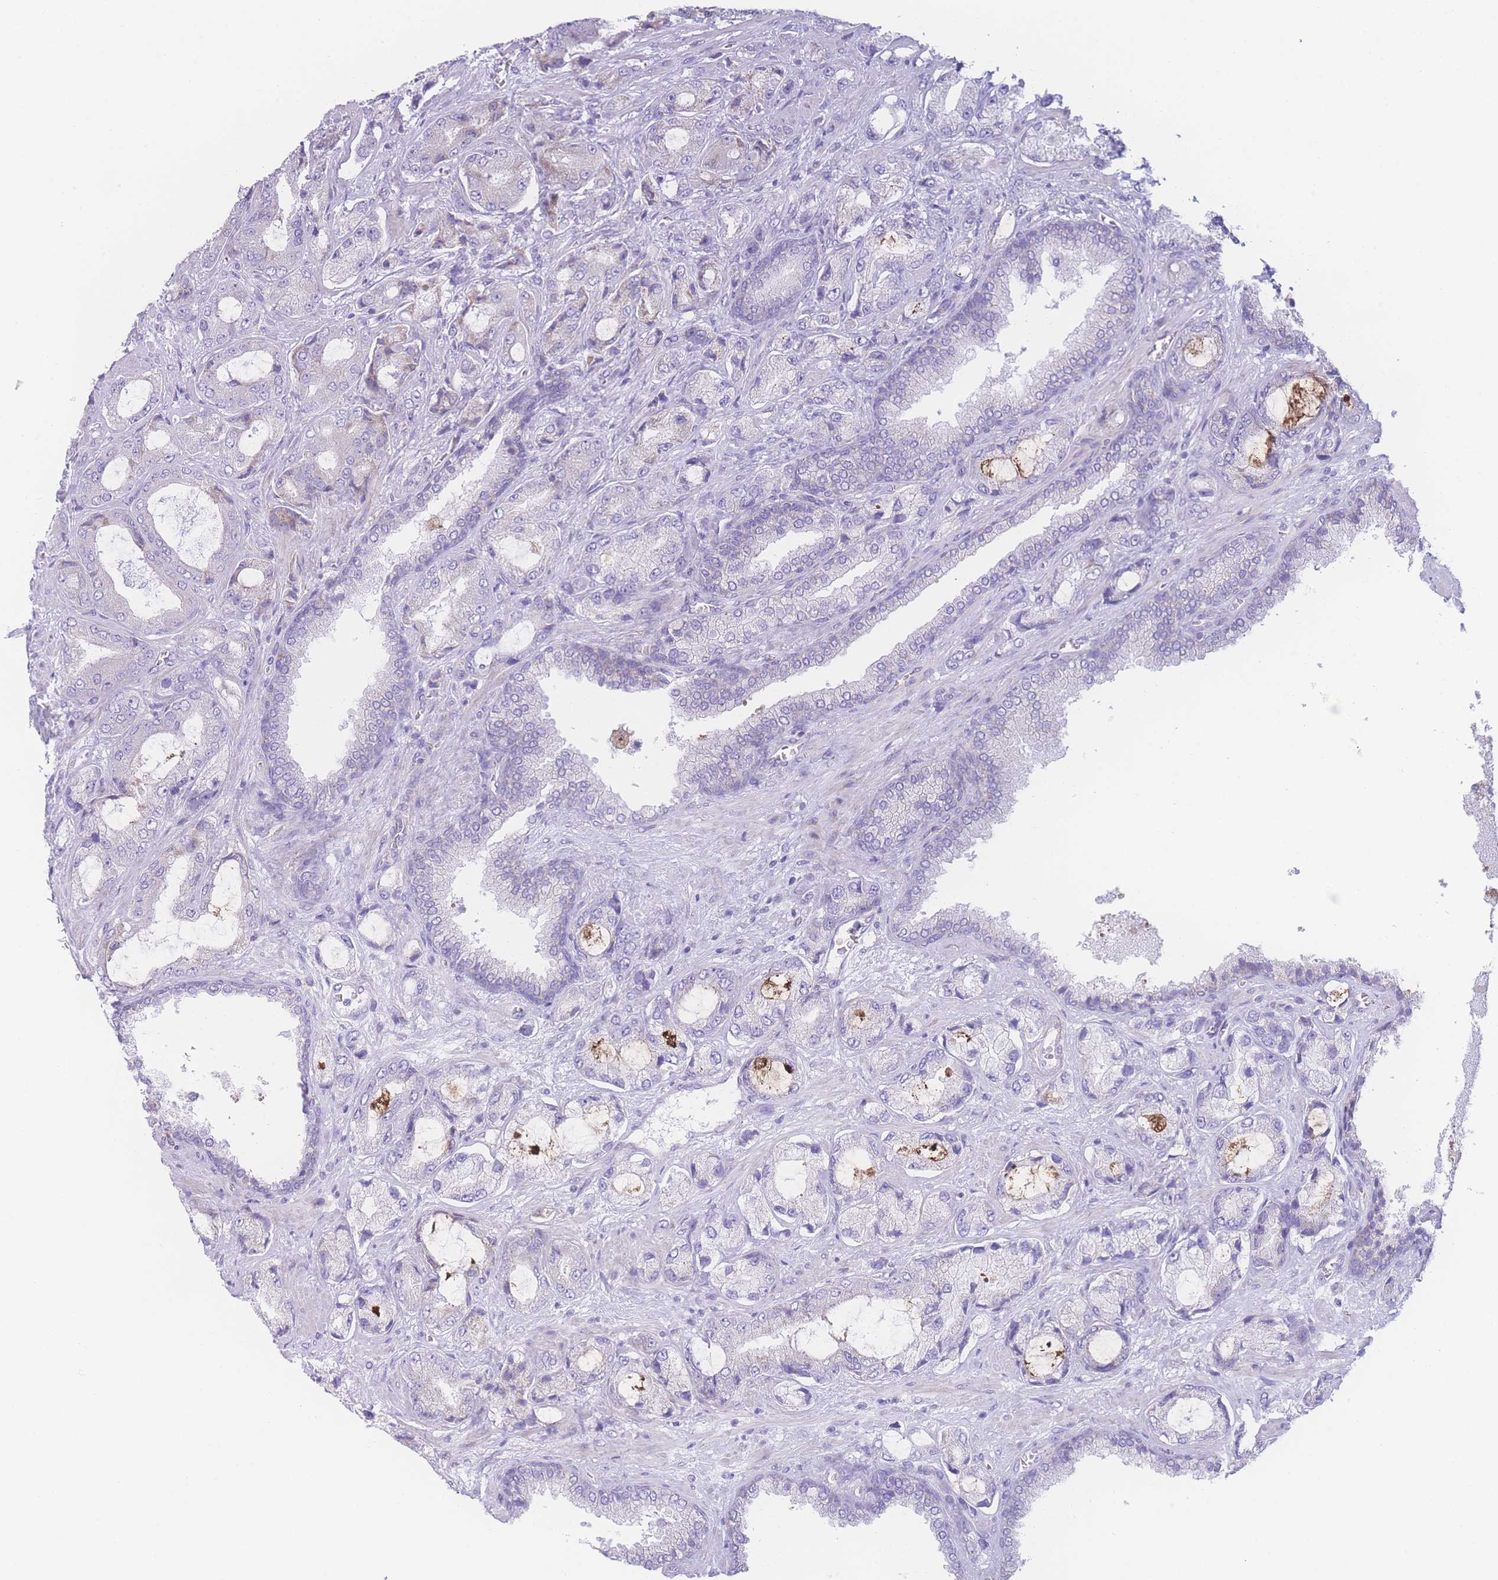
{"staining": {"intensity": "negative", "quantity": "none", "location": "none"}, "tissue": "prostate cancer", "cell_type": "Tumor cells", "image_type": "cancer", "snomed": [{"axis": "morphology", "description": "Adenocarcinoma, High grade"}, {"axis": "topography", "description": "Prostate"}], "caption": "The image exhibits no staining of tumor cells in high-grade adenocarcinoma (prostate).", "gene": "NBEAL1", "patient": {"sex": "male", "age": 68}}